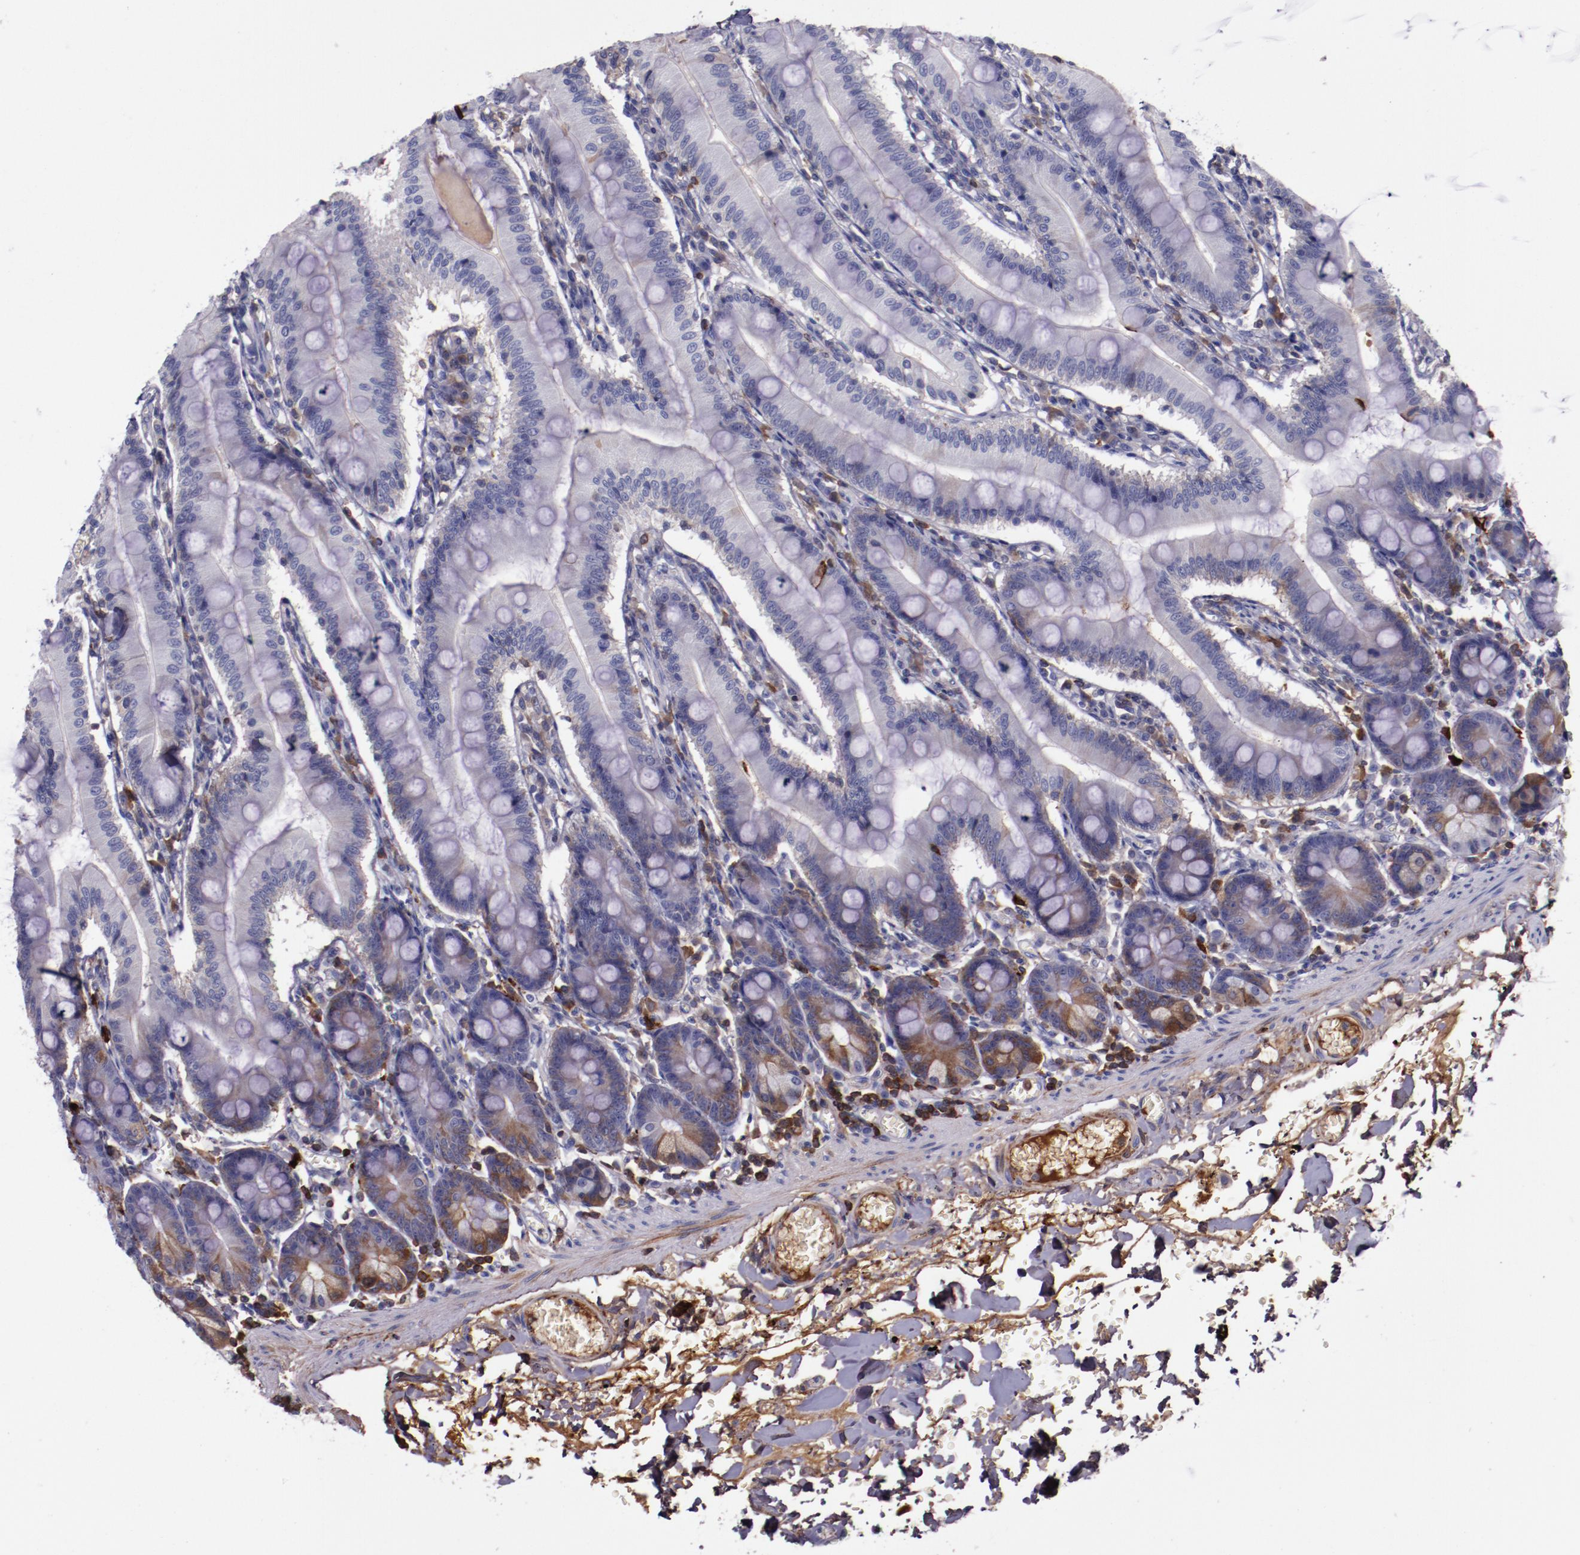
{"staining": {"intensity": "moderate", "quantity": "<25%", "location": "cytoplasmic/membranous"}, "tissue": "small intestine", "cell_type": "Glandular cells", "image_type": "normal", "snomed": [{"axis": "morphology", "description": "Normal tissue, NOS"}, {"axis": "topography", "description": "Small intestine"}], "caption": "Small intestine stained with DAB (3,3'-diaminobenzidine) immunohistochemistry (IHC) reveals low levels of moderate cytoplasmic/membranous staining in approximately <25% of glandular cells.", "gene": "APOH", "patient": {"sex": "male", "age": 71}}